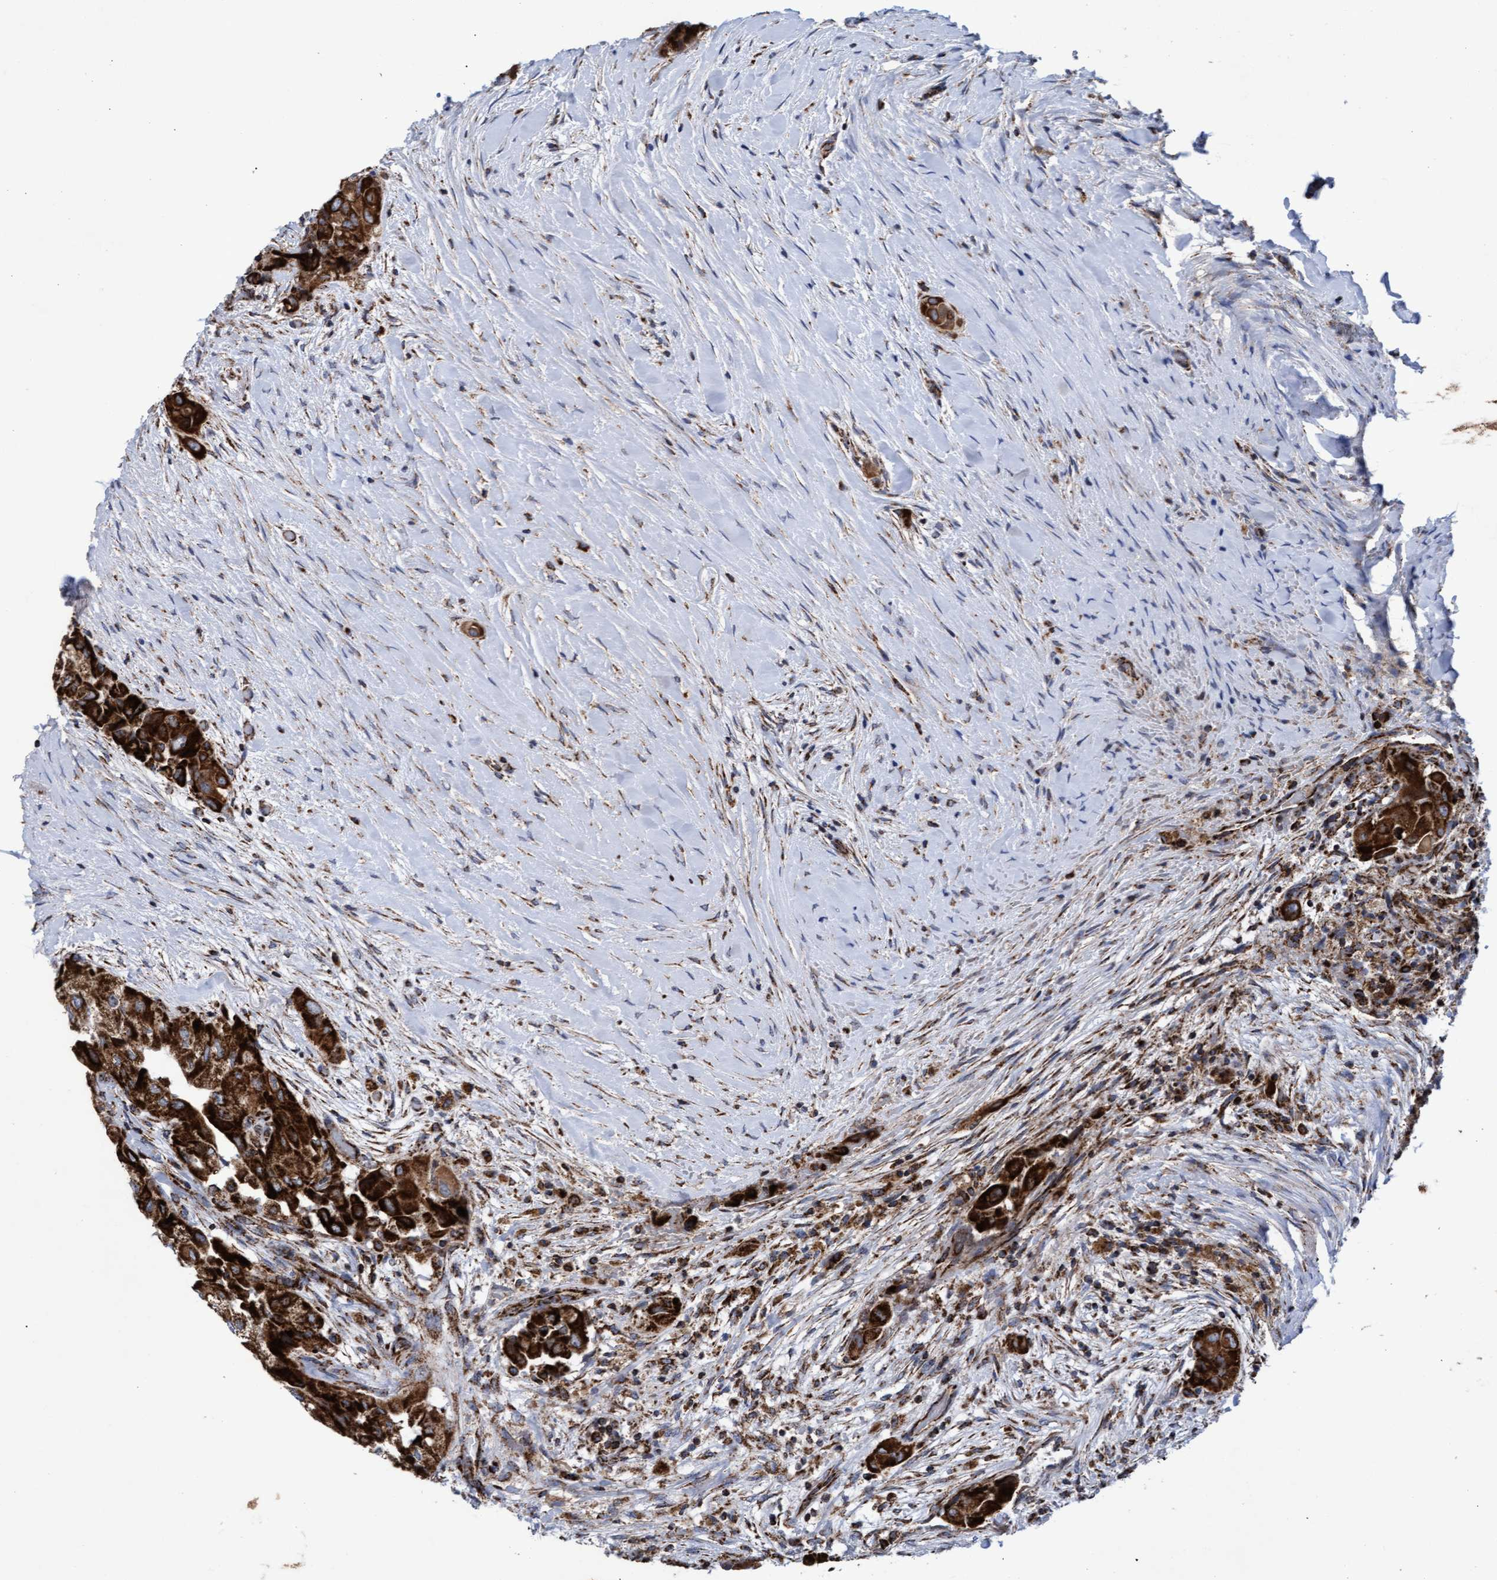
{"staining": {"intensity": "strong", "quantity": ">75%", "location": "cytoplasmic/membranous"}, "tissue": "thyroid cancer", "cell_type": "Tumor cells", "image_type": "cancer", "snomed": [{"axis": "morphology", "description": "Papillary adenocarcinoma, NOS"}, {"axis": "topography", "description": "Thyroid gland"}], "caption": "High-power microscopy captured an immunohistochemistry (IHC) photomicrograph of papillary adenocarcinoma (thyroid), revealing strong cytoplasmic/membranous expression in approximately >75% of tumor cells.", "gene": "MRPL38", "patient": {"sex": "female", "age": 59}}